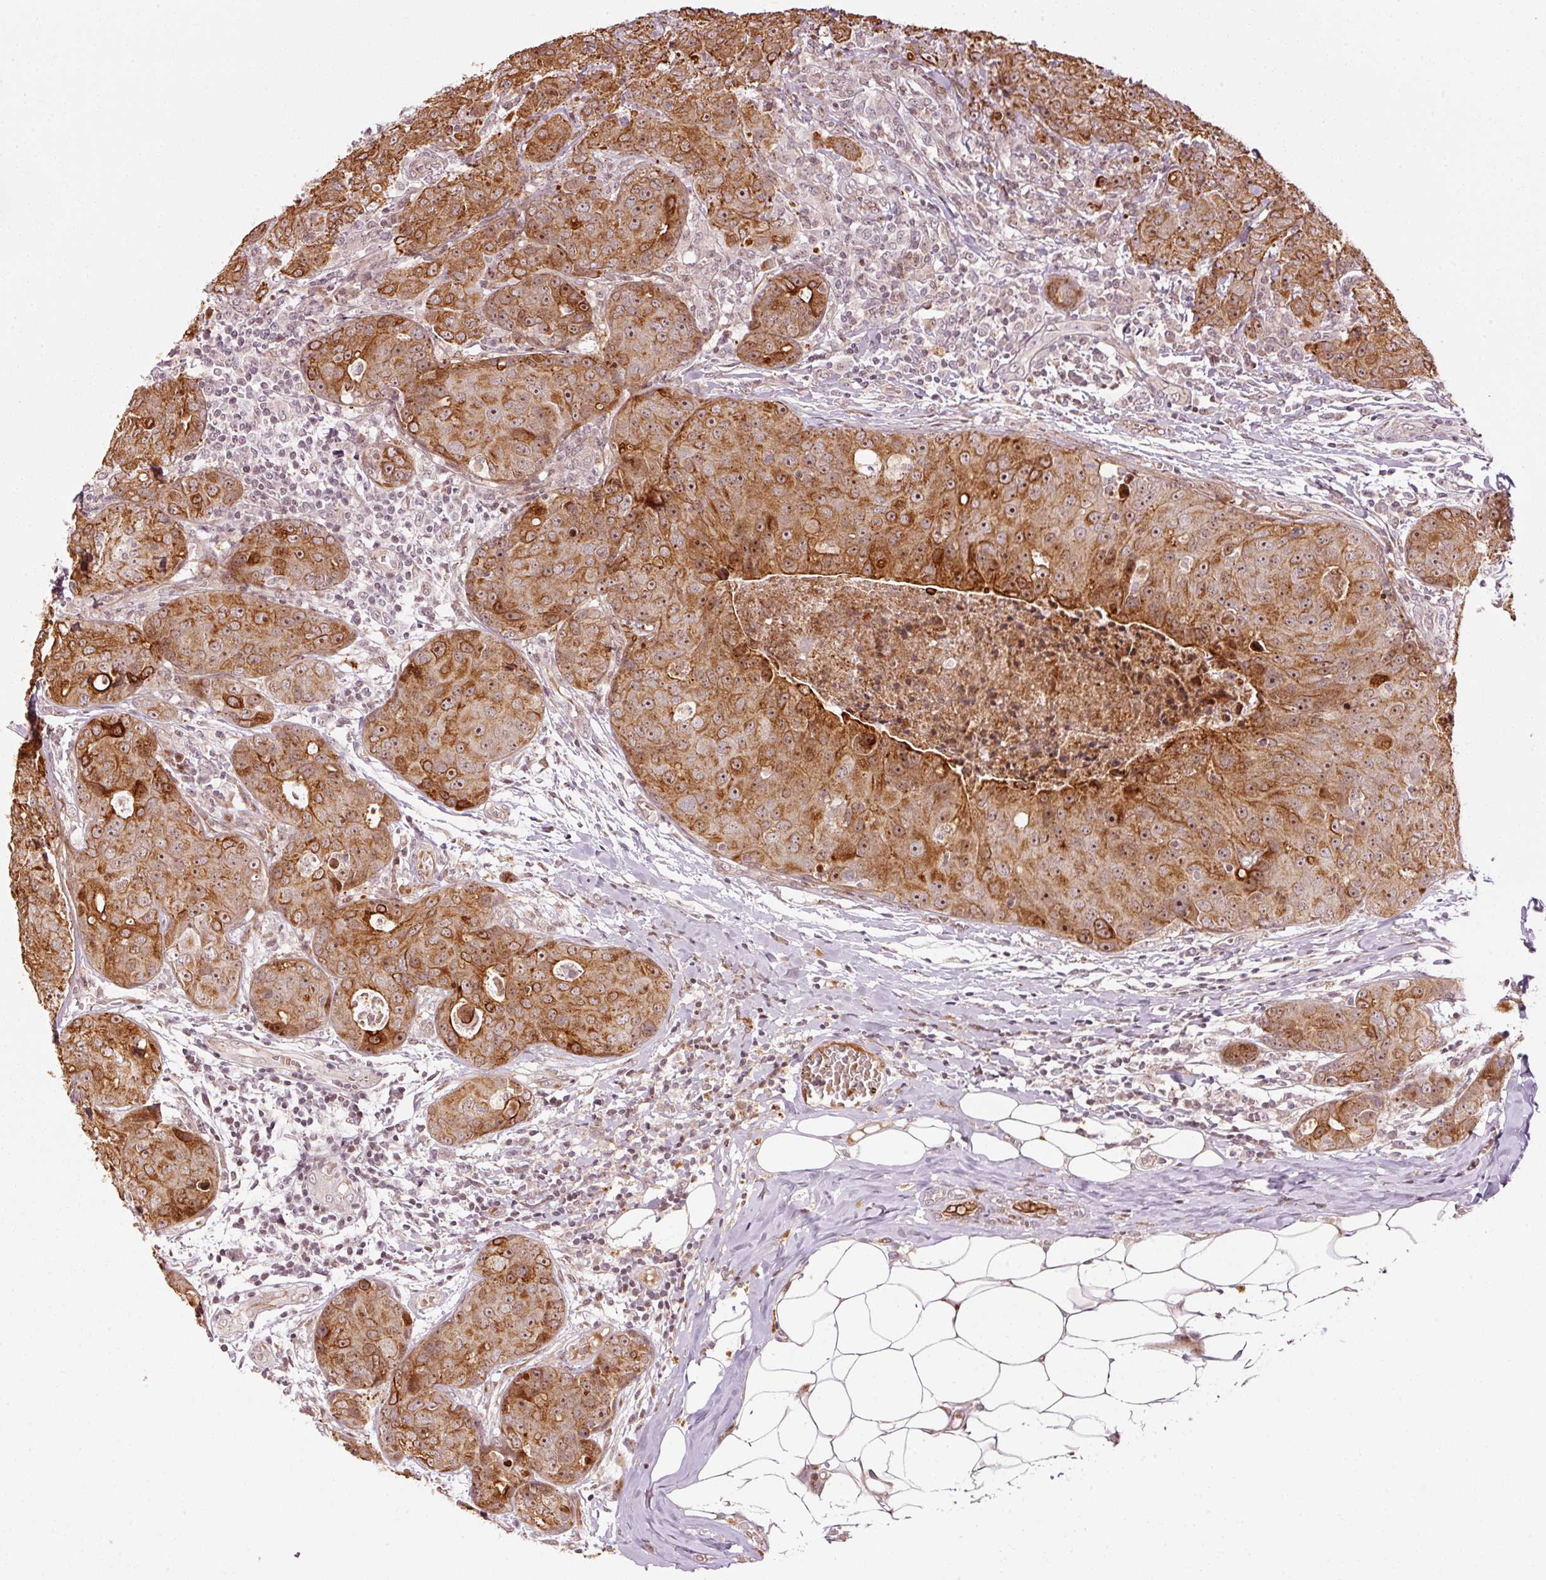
{"staining": {"intensity": "moderate", "quantity": ">75%", "location": "cytoplasmic/membranous,nuclear"}, "tissue": "breast cancer", "cell_type": "Tumor cells", "image_type": "cancer", "snomed": [{"axis": "morphology", "description": "Duct carcinoma"}, {"axis": "topography", "description": "Breast"}], "caption": "Breast intraductal carcinoma tissue reveals moderate cytoplasmic/membranous and nuclear positivity in approximately >75% of tumor cells", "gene": "ANKRD20A1", "patient": {"sex": "female", "age": 43}}